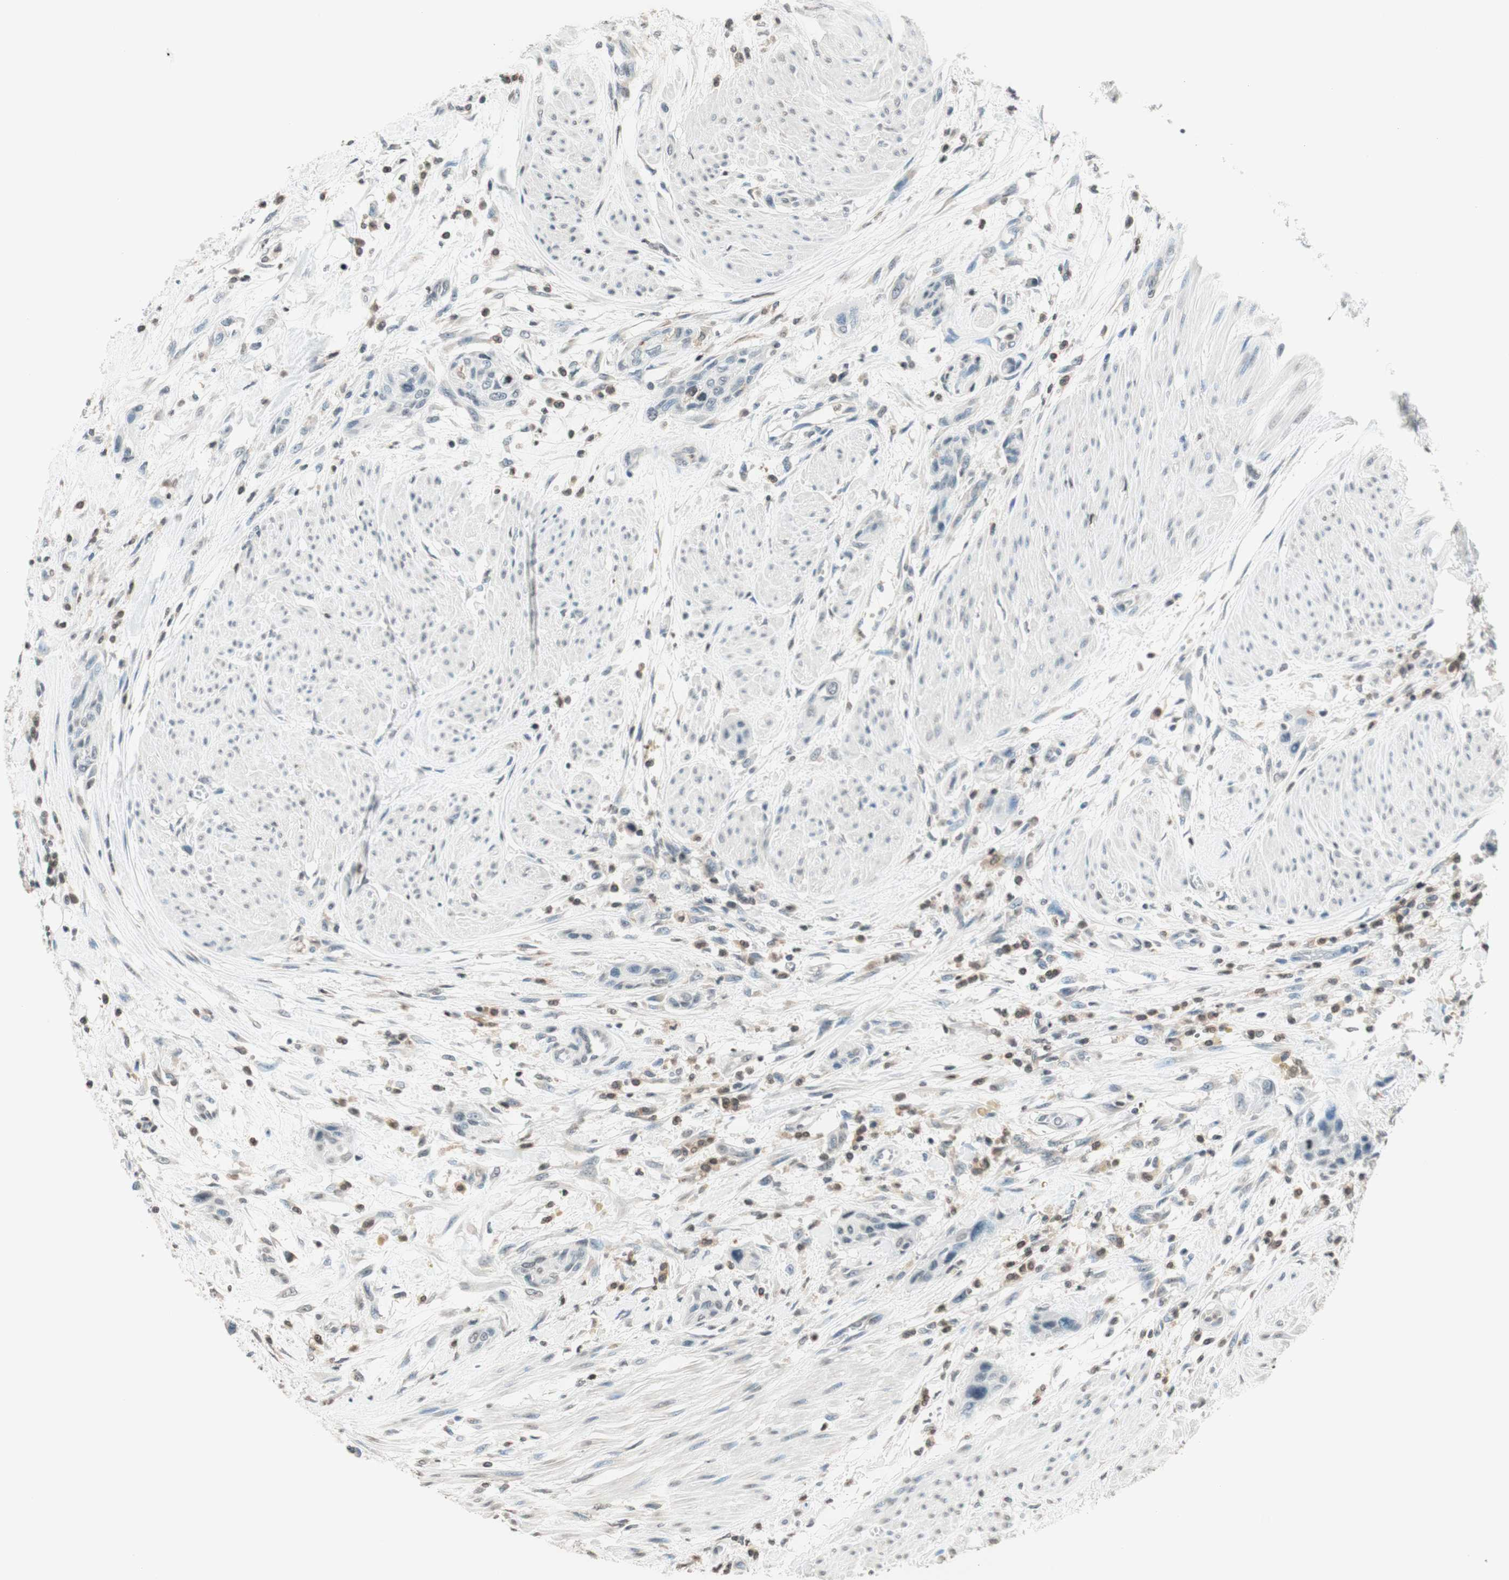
{"staining": {"intensity": "negative", "quantity": "none", "location": "none"}, "tissue": "urothelial cancer", "cell_type": "Tumor cells", "image_type": "cancer", "snomed": [{"axis": "morphology", "description": "Urothelial carcinoma, High grade"}, {"axis": "topography", "description": "Urinary bladder"}], "caption": "Tumor cells are negative for protein expression in human urothelial carcinoma (high-grade).", "gene": "WIPF1", "patient": {"sex": "male", "age": 35}}